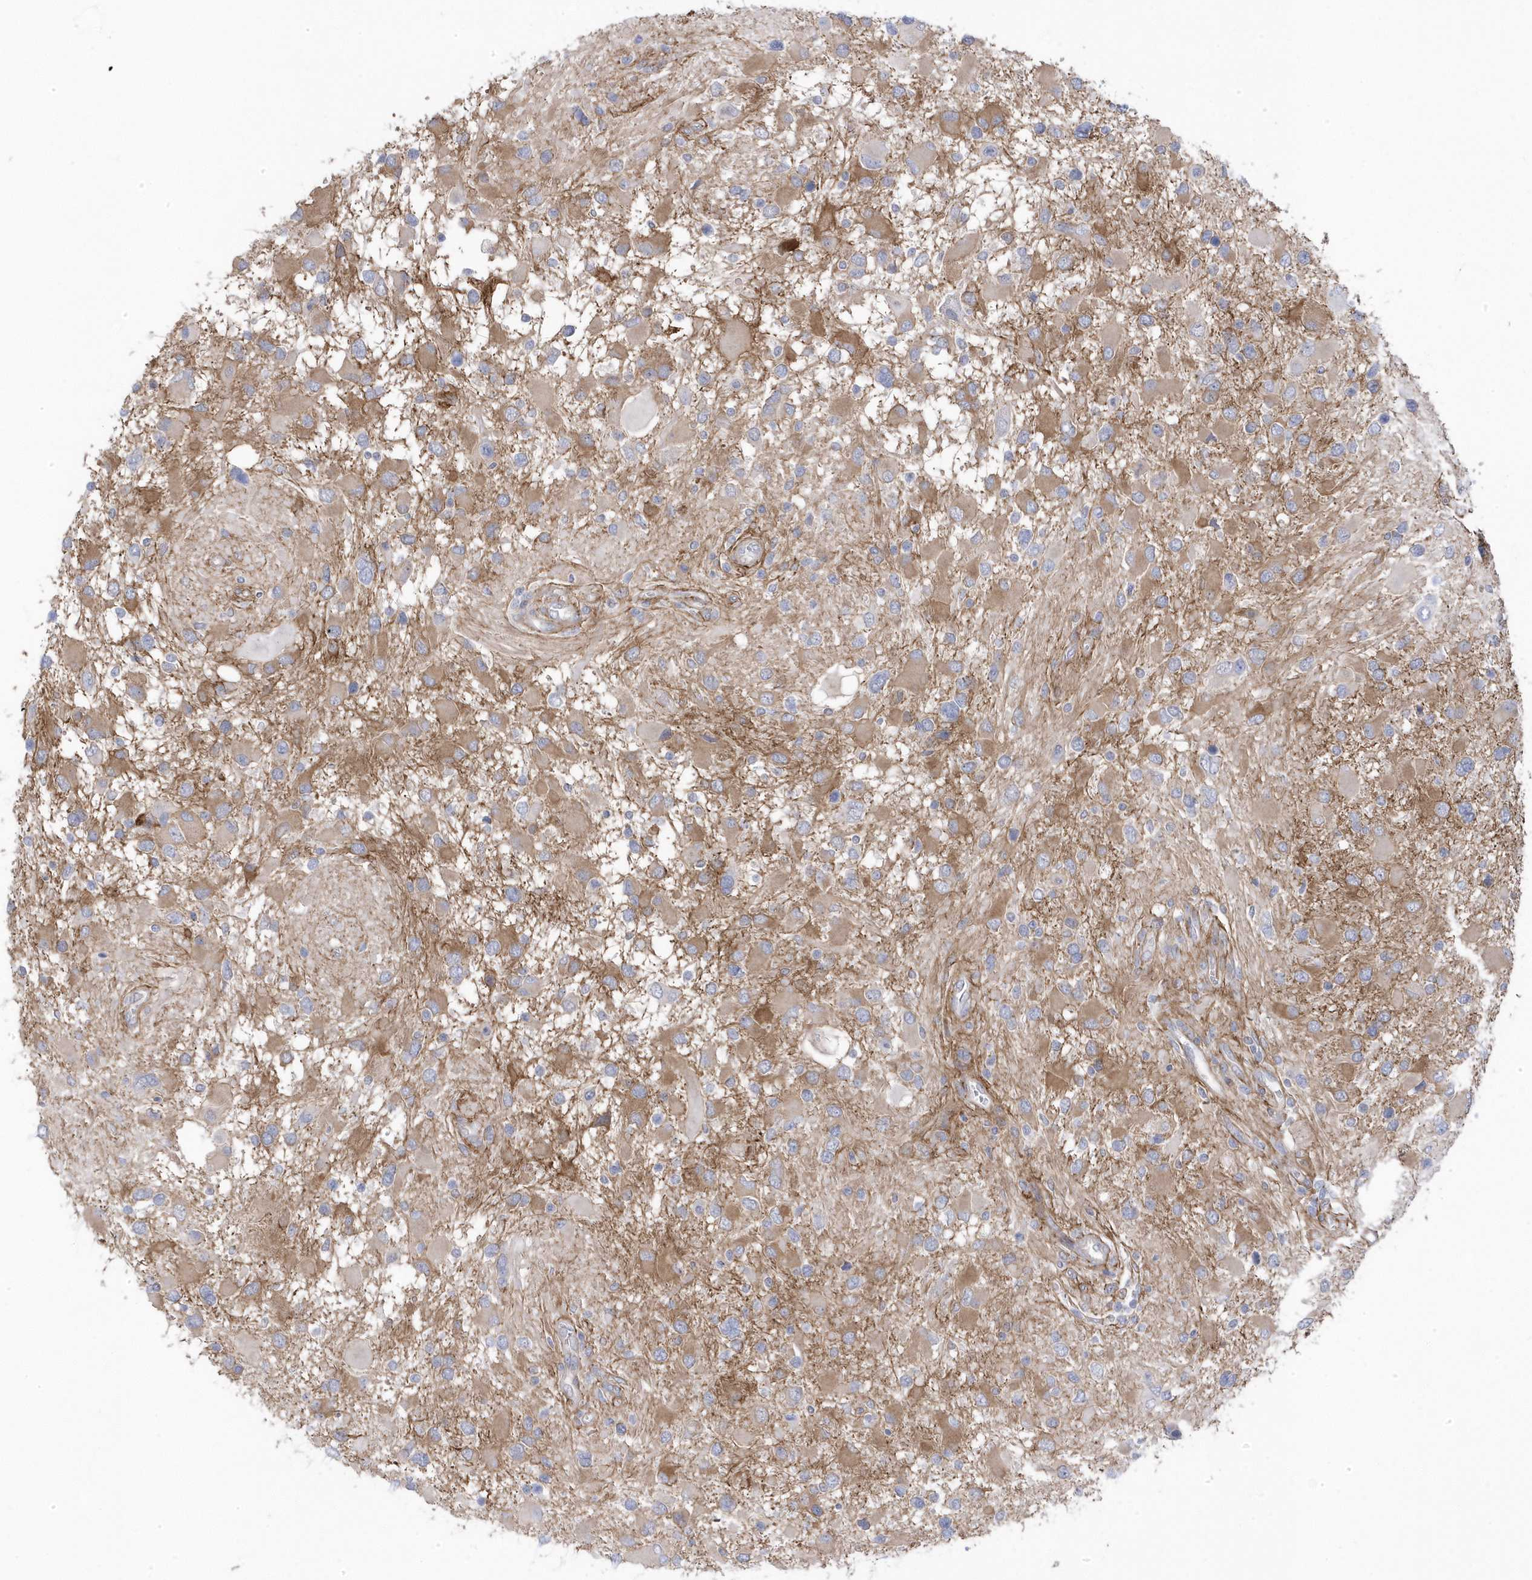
{"staining": {"intensity": "moderate", "quantity": "<25%", "location": "cytoplasmic/membranous"}, "tissue": "glioma", "cell_type": "Tumor cells", "image_type": "cancer", "snomed": [{"axis": "morphology", "description": "Glioma, malignant, High grade"}, {"axis": "topography", "description": "Brain"}], "caption": "A brown stain labels moderate cytoplasmic/membranous staining of a protein in human high-grade glioma (malignant) tumor cells. (brown staining indicates protein expression, while blue staining denotes nuclei).", "gene": "ANAPC1", "patient": {"sex": "male", "age": 53}}